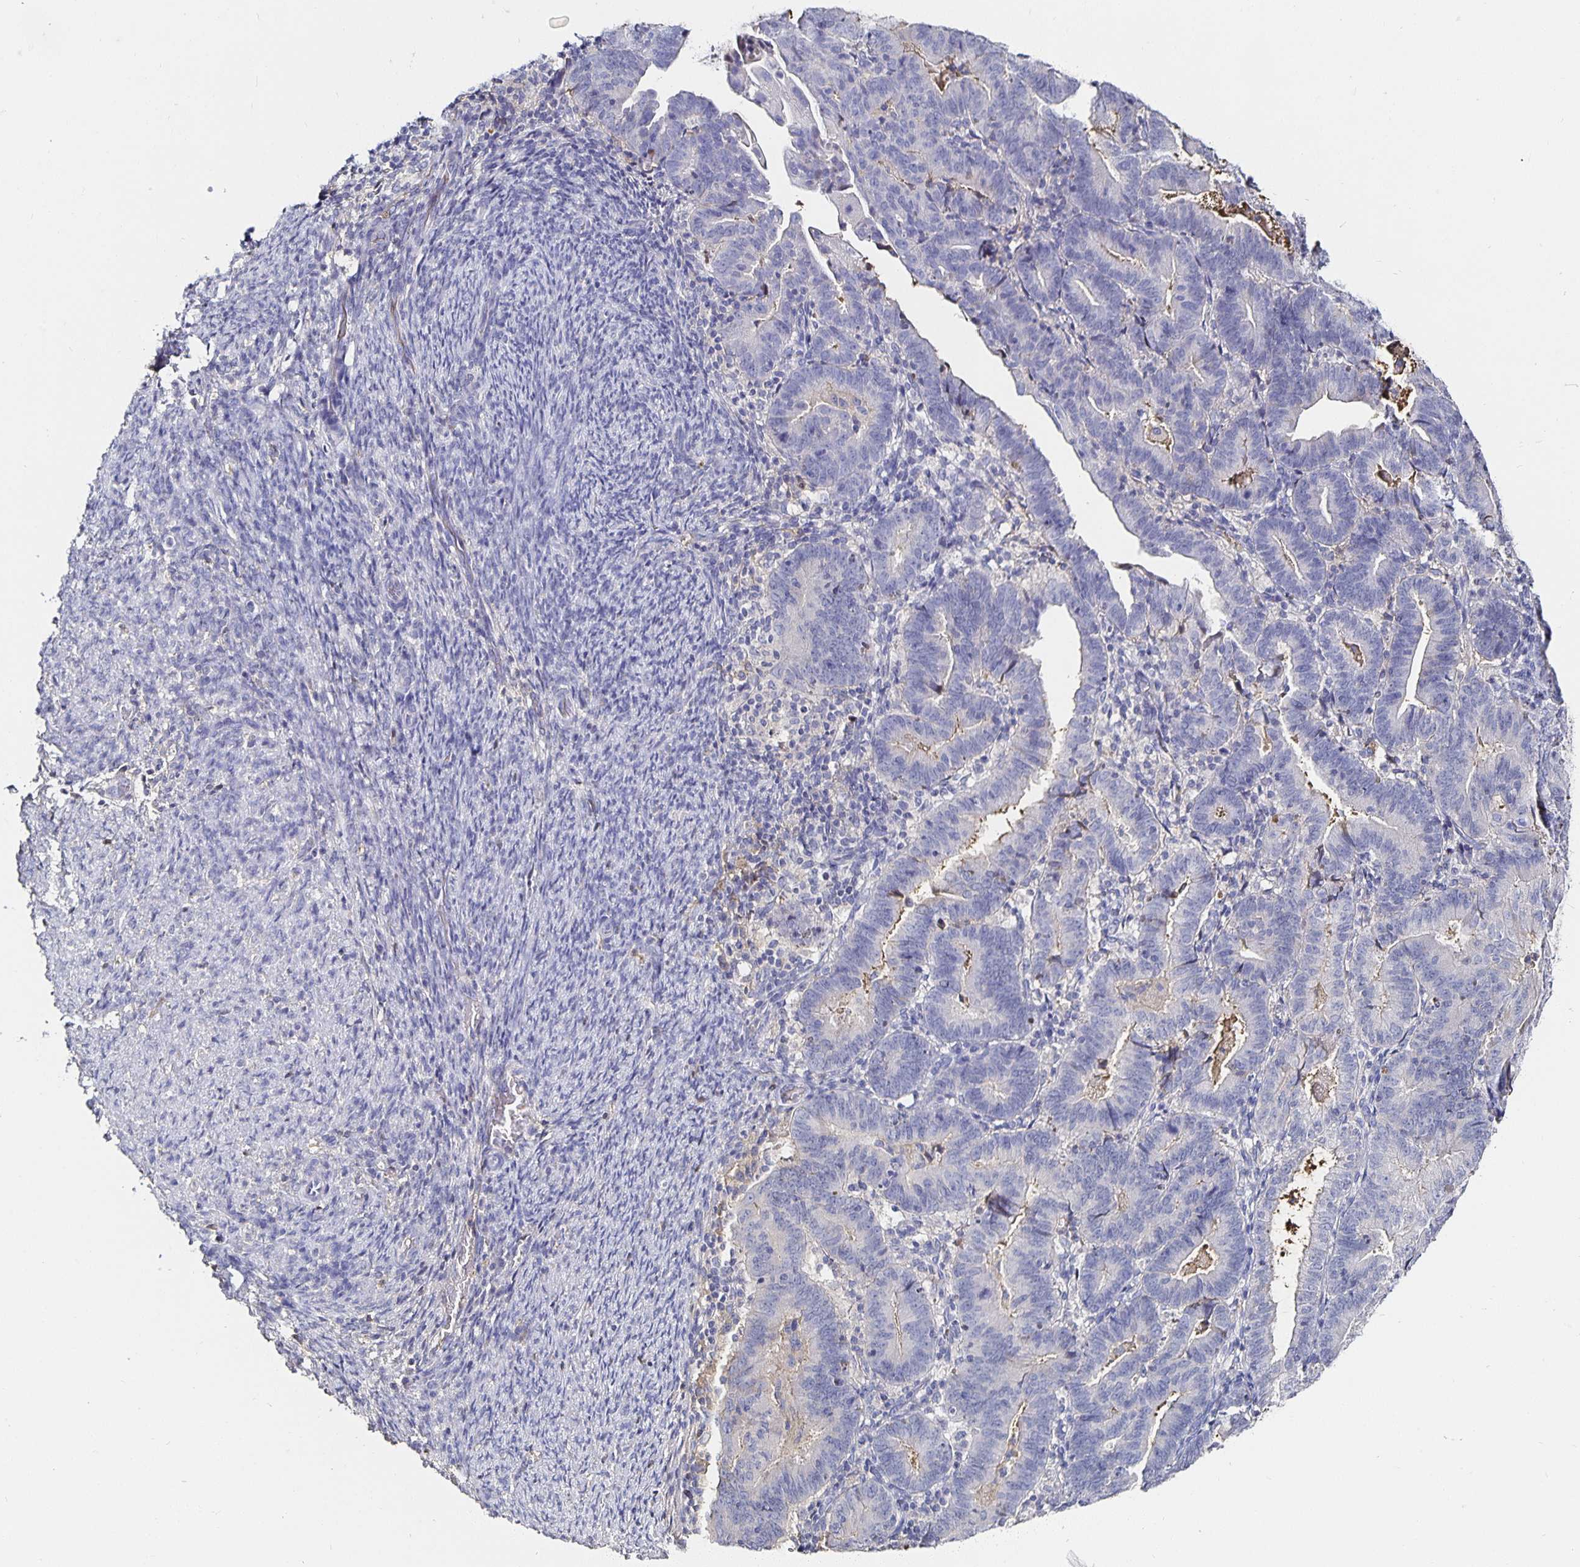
{"staining": {"intensity": "negative", "quantity": "none", "location": "none"}, "tissue": "endometrial cancer", "cell_type": "Tumor cells", "image_type": "cancer", "snomed": [{"axis": "morphology", "description": "Adenocarcinoma, NOS"}, {"axis": "topography", "description": "Endometrium"}], "caption": "Human adenocarcinoma (endometrial) stained for a protein using immunohistochemistry demonstrates no staining in tumor cells.", "gene": "TTR", "patient": {"sex": "female", "age": 70}}